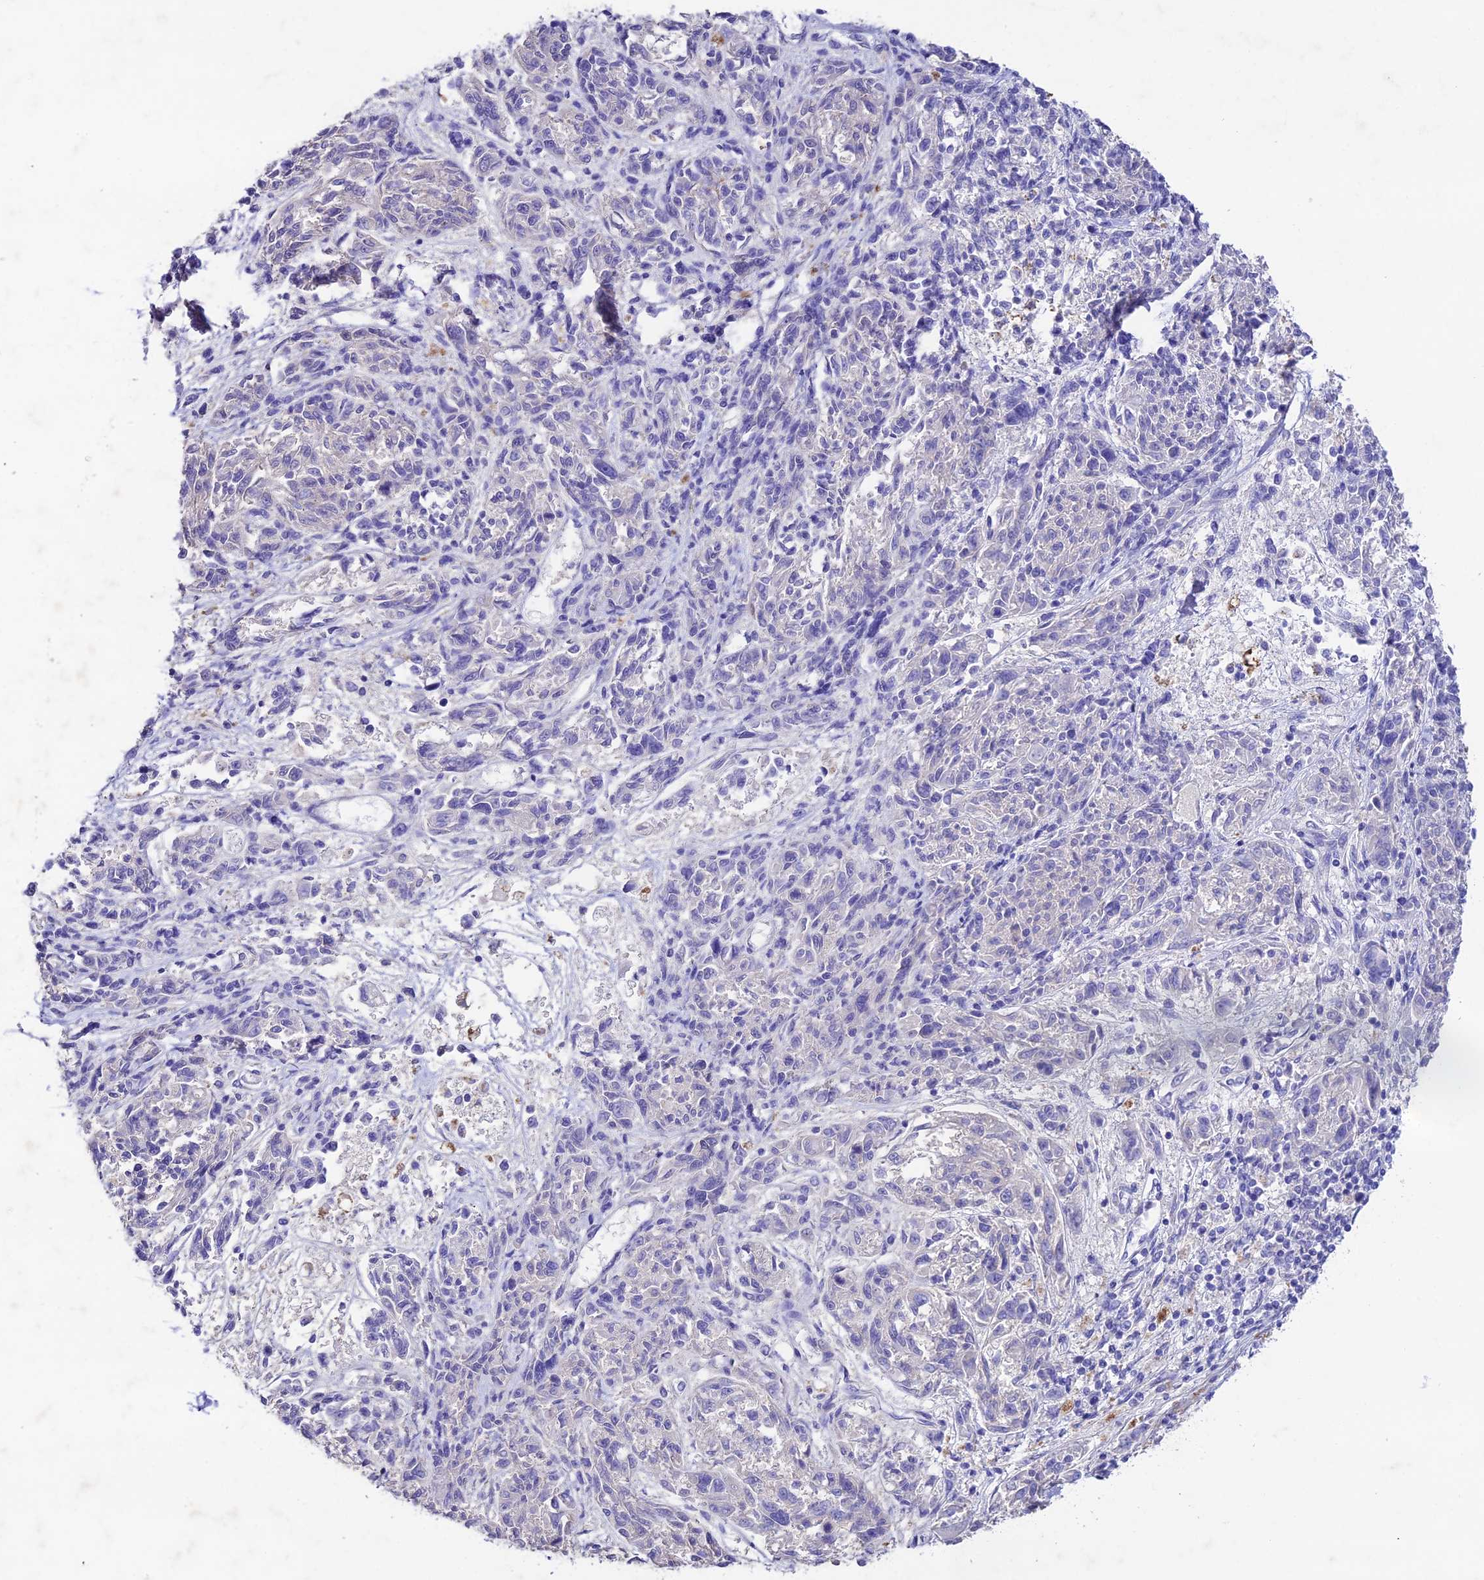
{"staining": {"intensity": "negative", "quantity": "none", "location": "none"}, "tissue": "melanoma", "cell_type": "Tumor cells", "image_type": "cancer", "snomed": [{"axis": "morphology", "description": "Malignant melanoma, NOS"}, {"axis": "topography", "description": "Skin"}], "caption": "This is a image of IHC staining of melanoma, which shows no staining in tumor cells.", "gene": "NLRP6", "patient": {"sex": "male", "age": 53}}